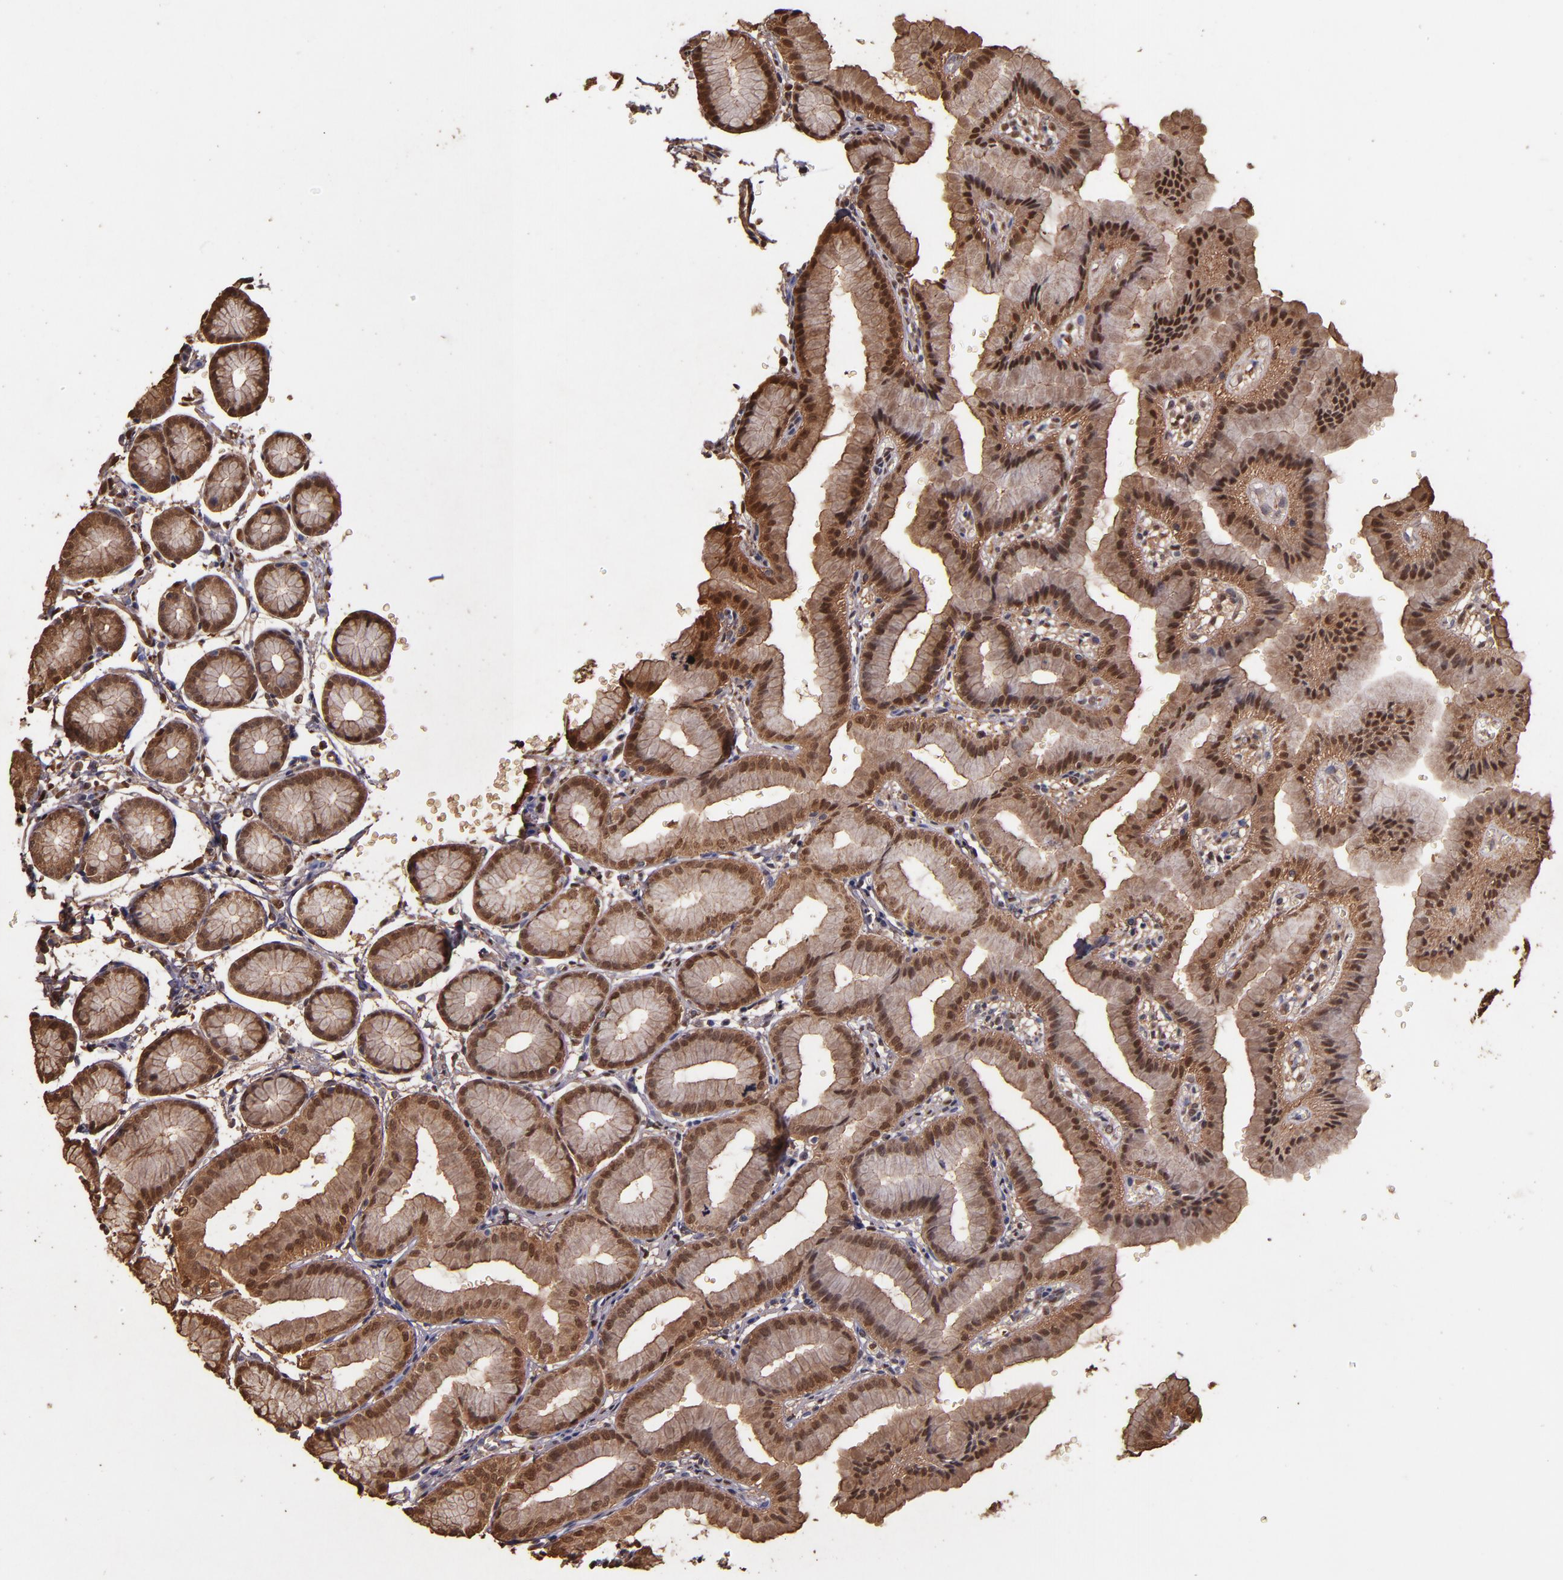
{"staining": {"intensity": "strong", "quantity": "25%-75%", "location": "cytoplasmic/membranous,nuclear"}, "tissue": "stomach", "cell_type": "Glandular cells", "image_type": "normal", "snomed": [{"axis": "morphology", "description": "Normal tissue, NOS"}, {"axis": "topography", "description": "Stomach"}], "caption": "Immunohistochemical staining of unremarkable human stomach shows strong cytoplasmic/membranous,nuclear protein staining in approximately 25%-75% of glandular cells.", "gene": "S100A6", "patient": {"sex": "male", "age": 42}}